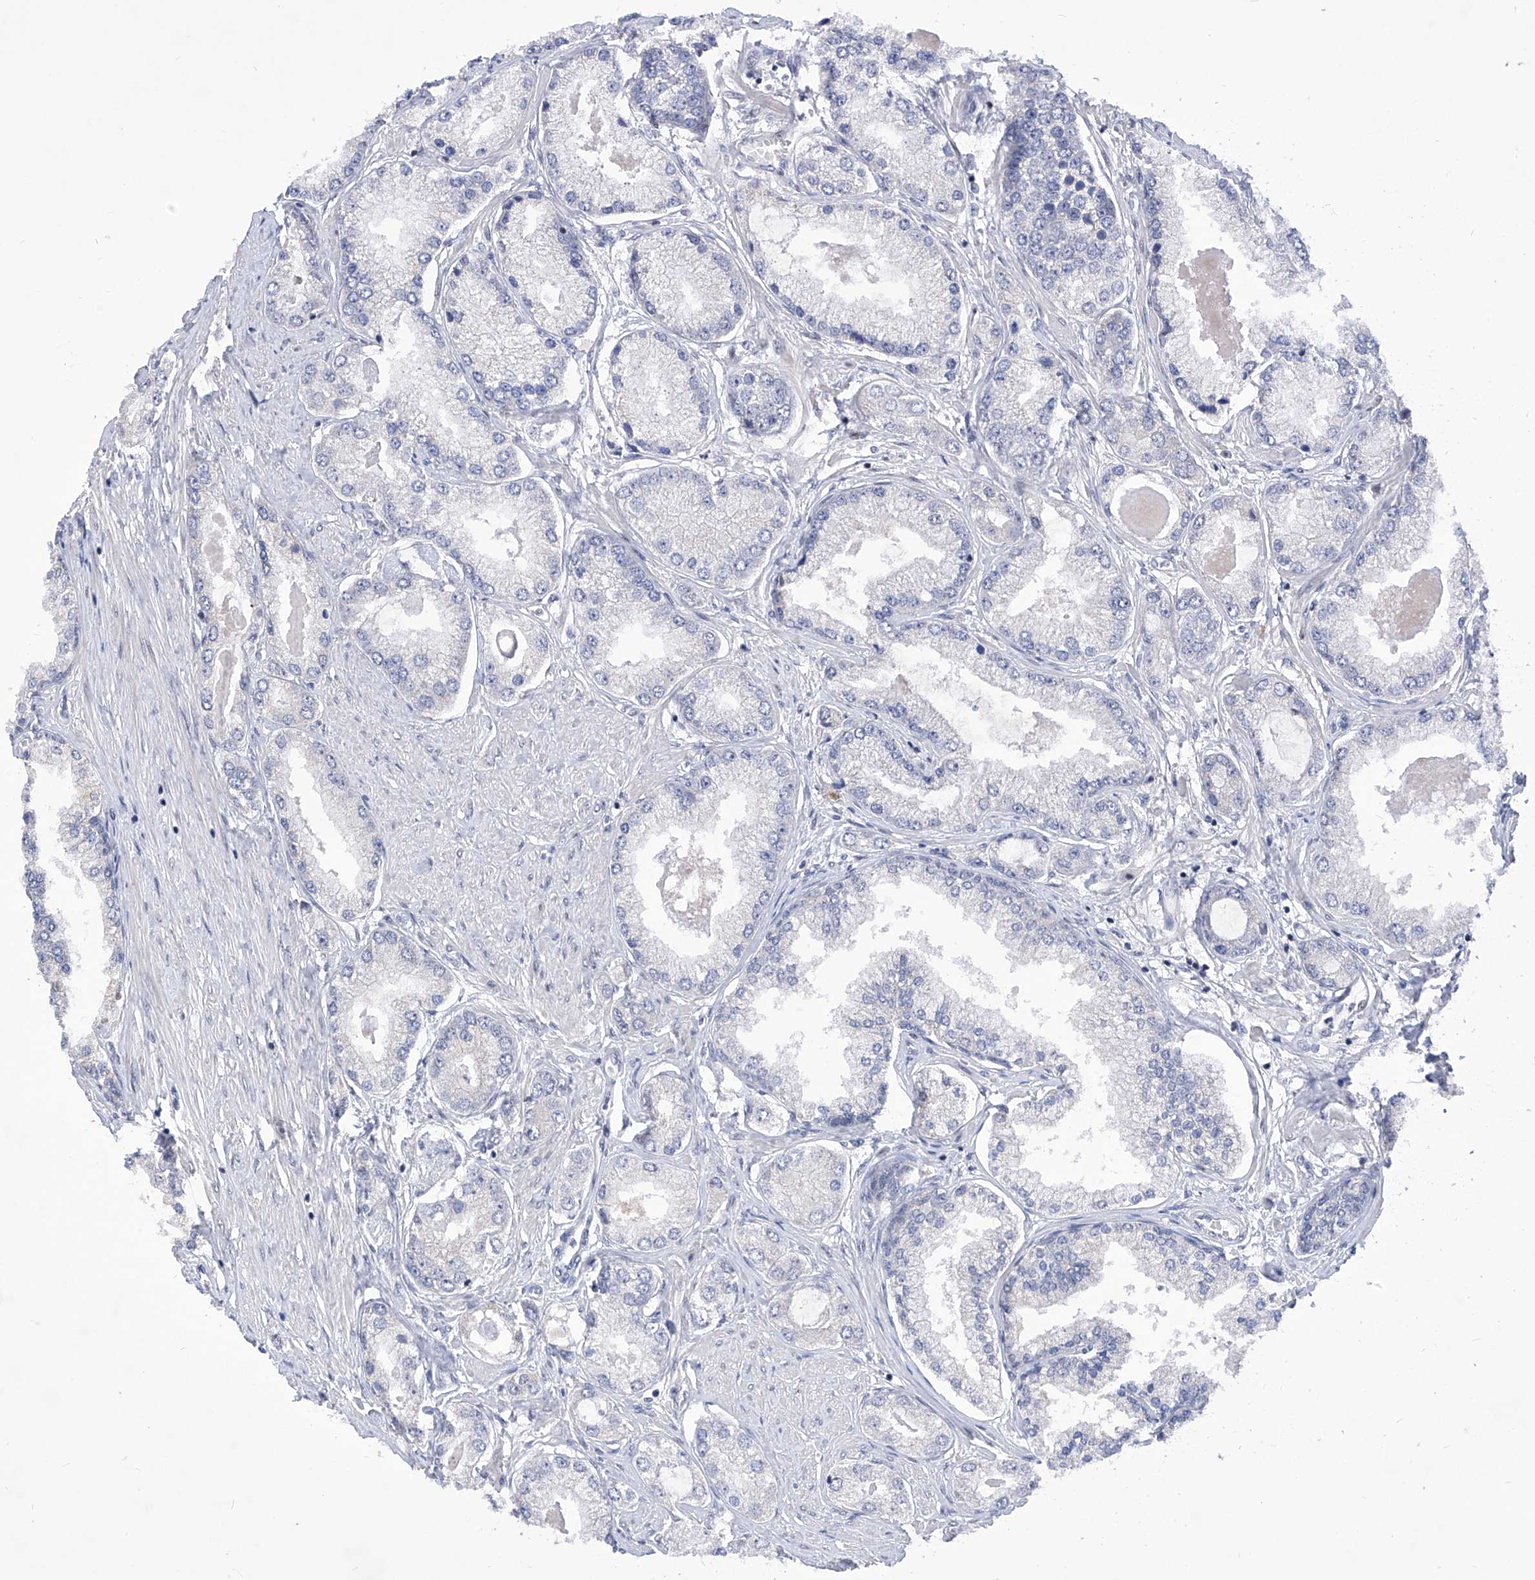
{"staining": {"intensity": "negative", "quantity": "none", "location": "none"}, "tissue": "prostate cancer", "cell_type": "Tumor cells", "image_type": "cancer", "snomed": [{"axis": "morphology", "description": "Adenocarcinoma, Low grade"}, {"axis": "topography", "description": "Prostate"}], "caption": "This is an immunohistochemistry micrograph of human prostate adenocarcinoma (low-grade). There is no positivity in tumor cells.", "gene": "NUFIP1", "patient": {"sex": "male", "age": 62}}